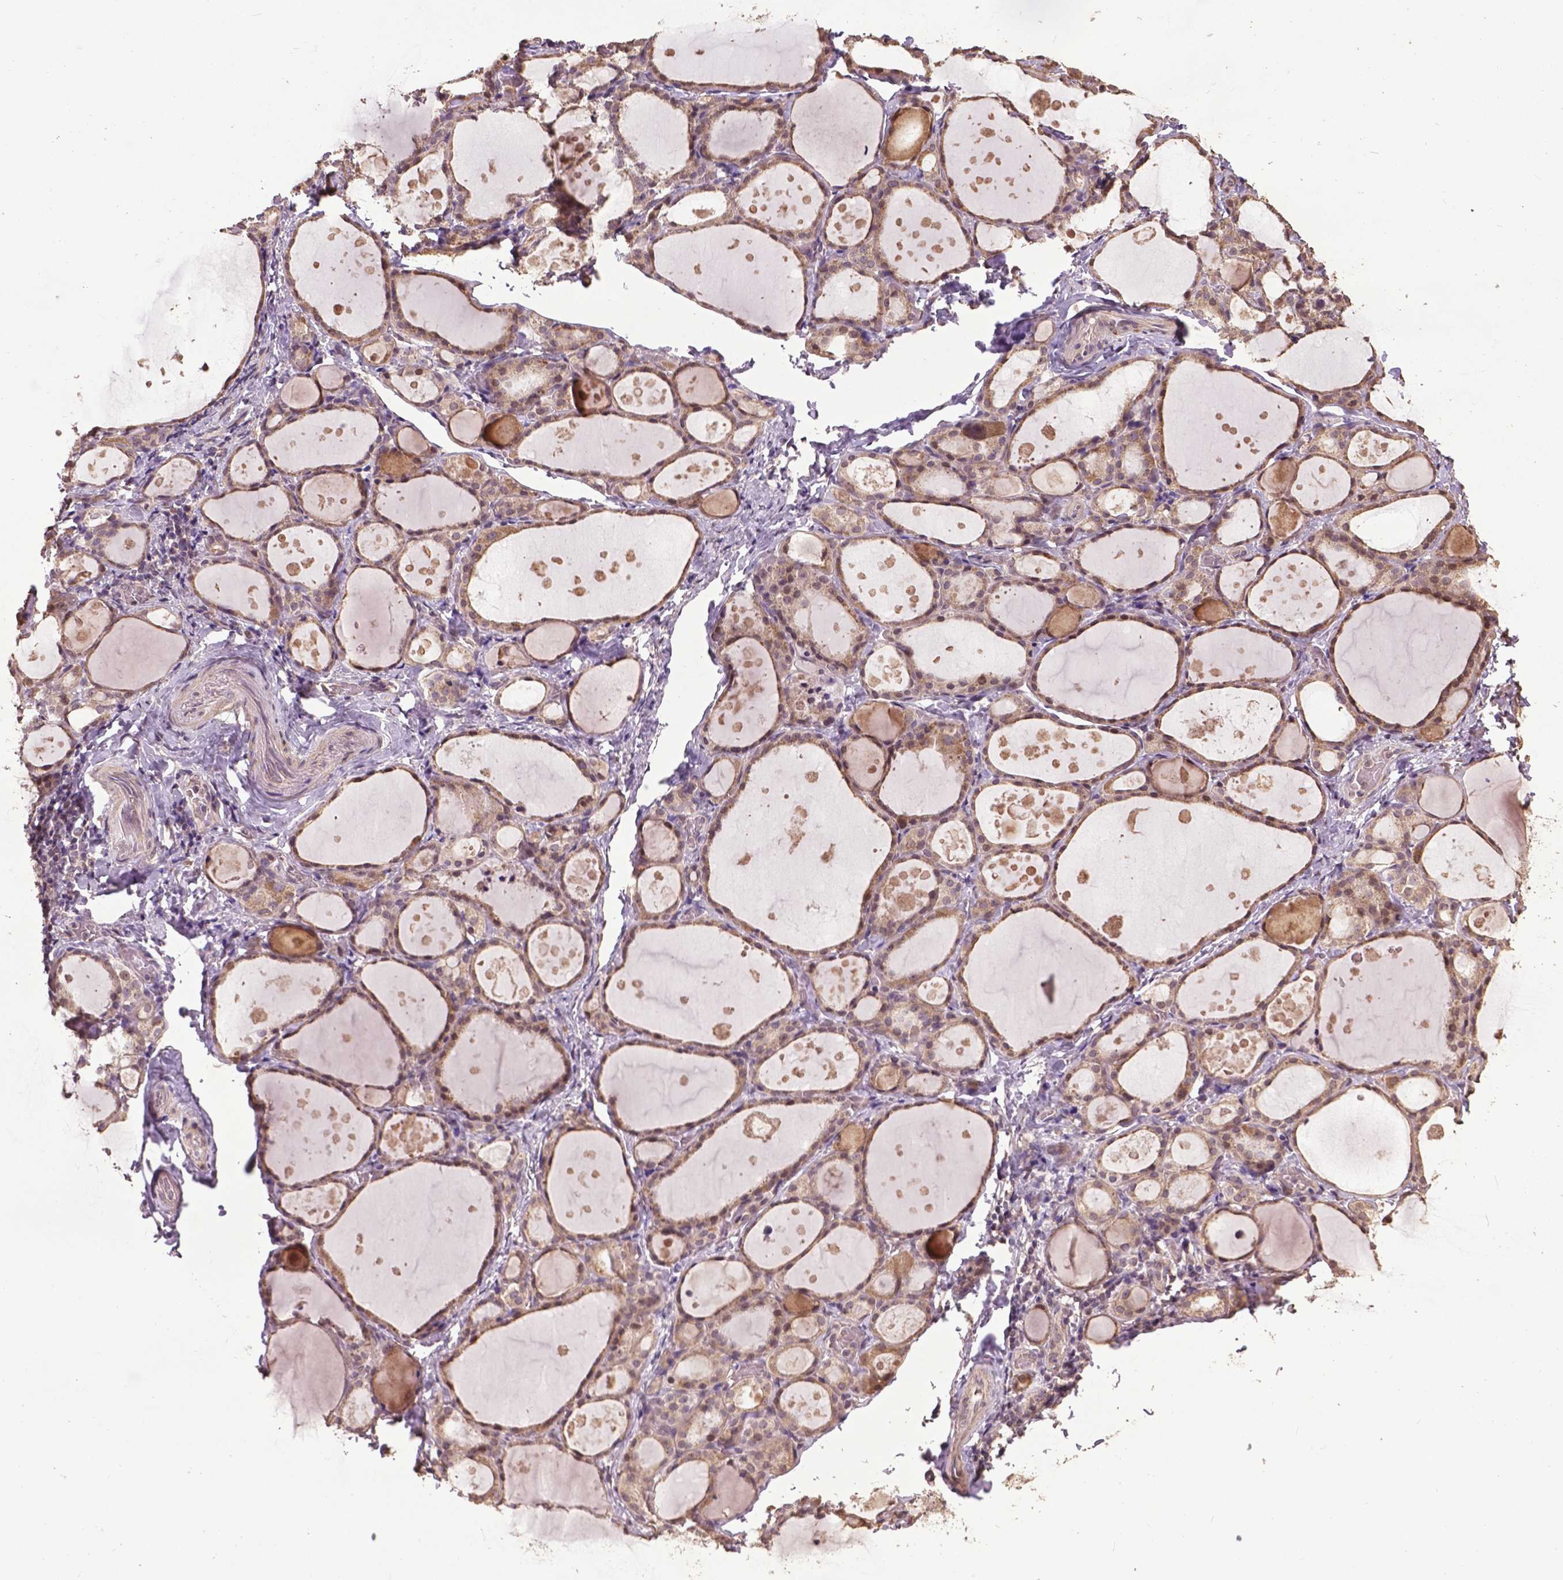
{"staining": {"intensity": "weak", "quantity": ">75%", "location": "cytoplasmic/membranous"}, "tissue": "thyroid gland", "cell_type": "Glandular cells", "image_type": "normal", "snomed": [{"axis": "morphology", "description": "Normal tissue, NOS"}, {"axis": "topography", "description": "Thyroid gland"}], "caption": "Immunohistochemical staining of benign human thyroid gland demonstrates >75% levels of weak cytoplasmic/membranous protein staining in about >75% of glandular cells.", "gene": "GLRA2", "patient": {"sex": "male", "age": 68}}